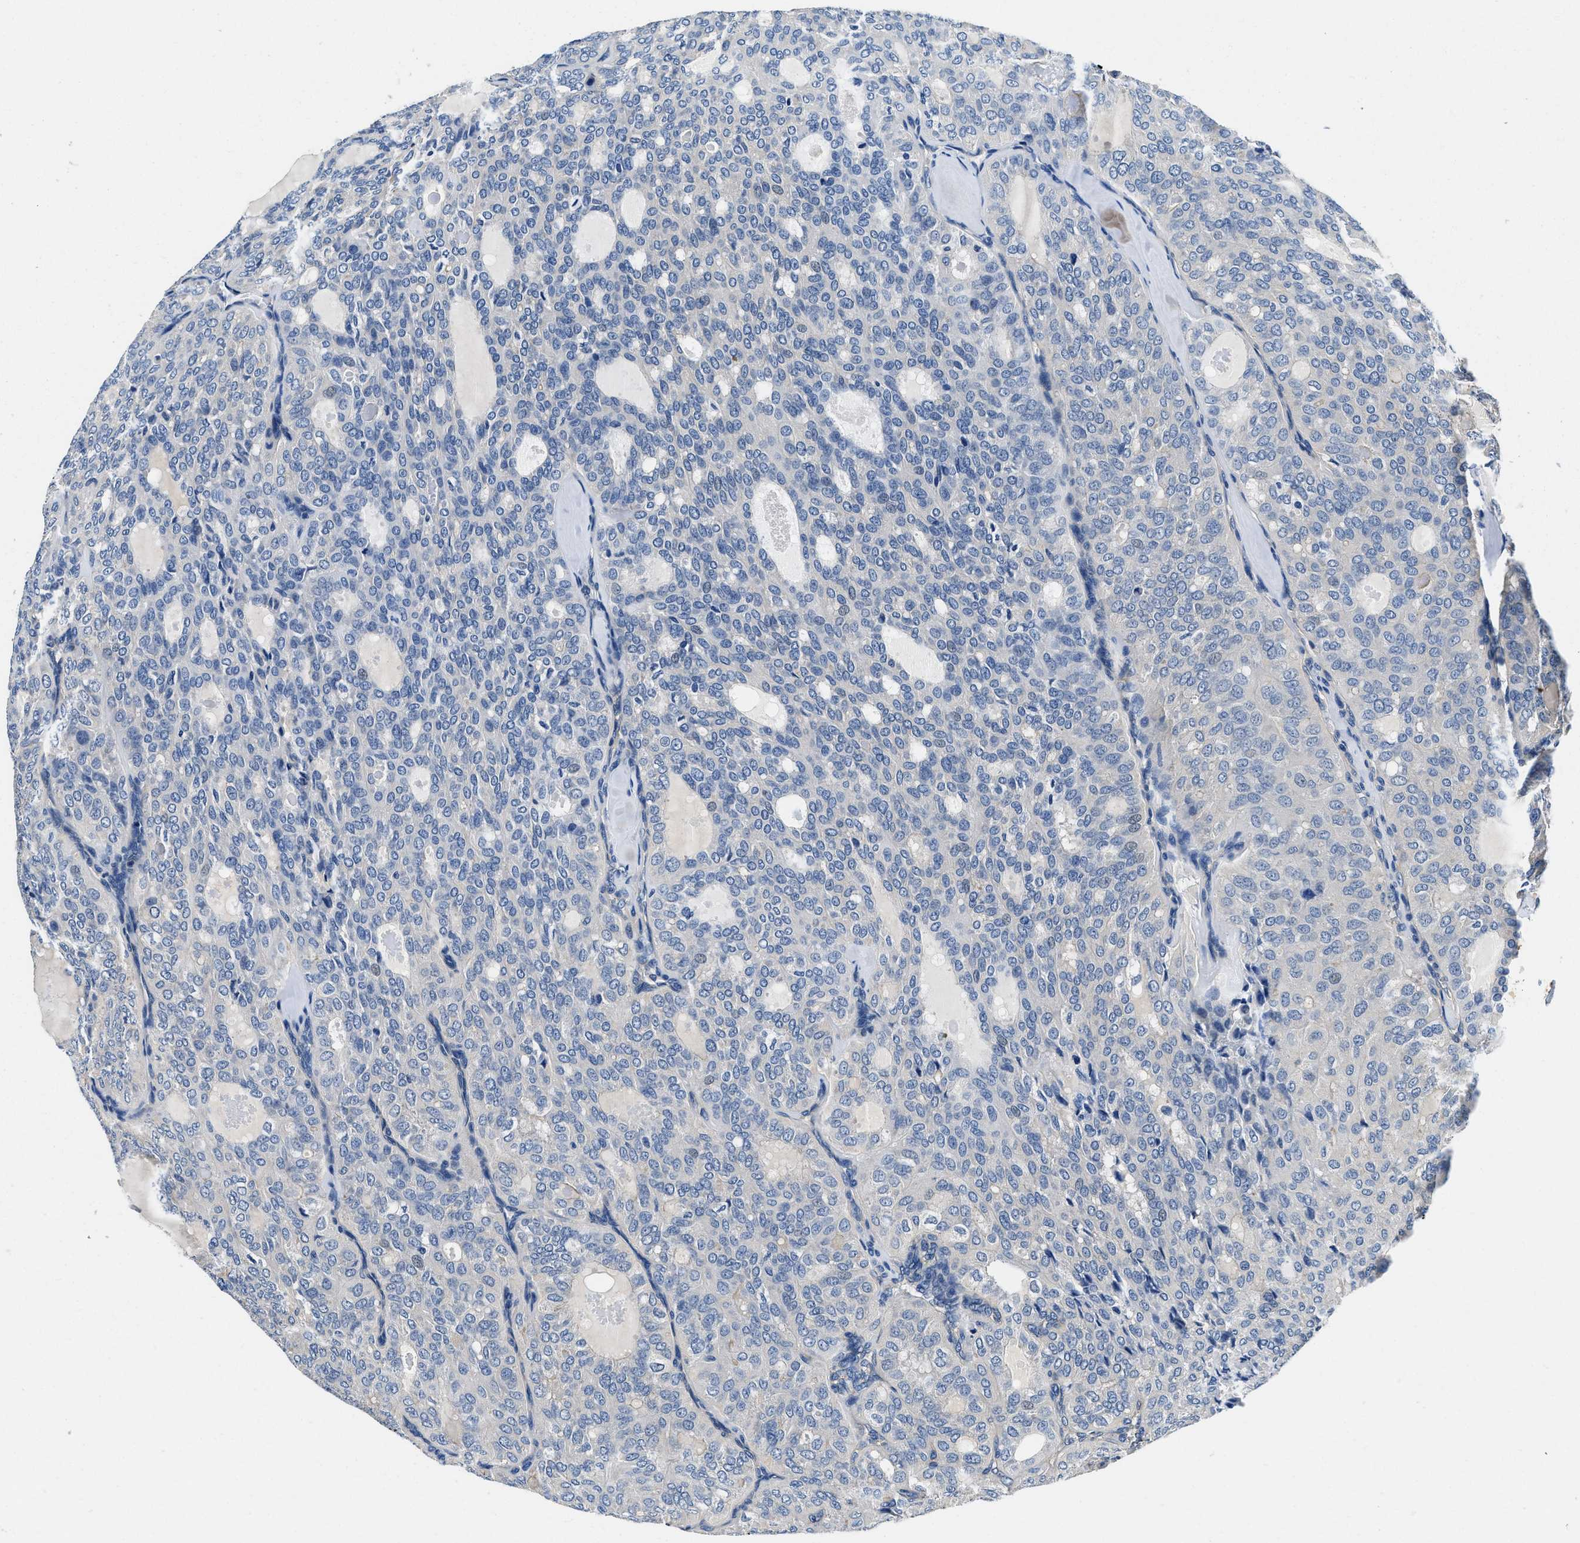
{"staining": {"intensity": "negative", "quantity": "none", "location": "none"}, "tissue": "thyroid cancer", "cell_type": "Tumor cells", "image_type": "cancer", "snomed": [{"axis": "morphology", "description": "Follicular adenoma carcinoma, NOS"}, {"axis": "topography", "description": "Thyroid gland"}], "caption": "Immunohistochemical staining of follicular adenoma carcinoma (thyroid) exhibits no significant staining in tumor cells. Nuclei are stained in blue.", "gene": "ZFAND3", "patient": {"sex": "male", "age": 75}}